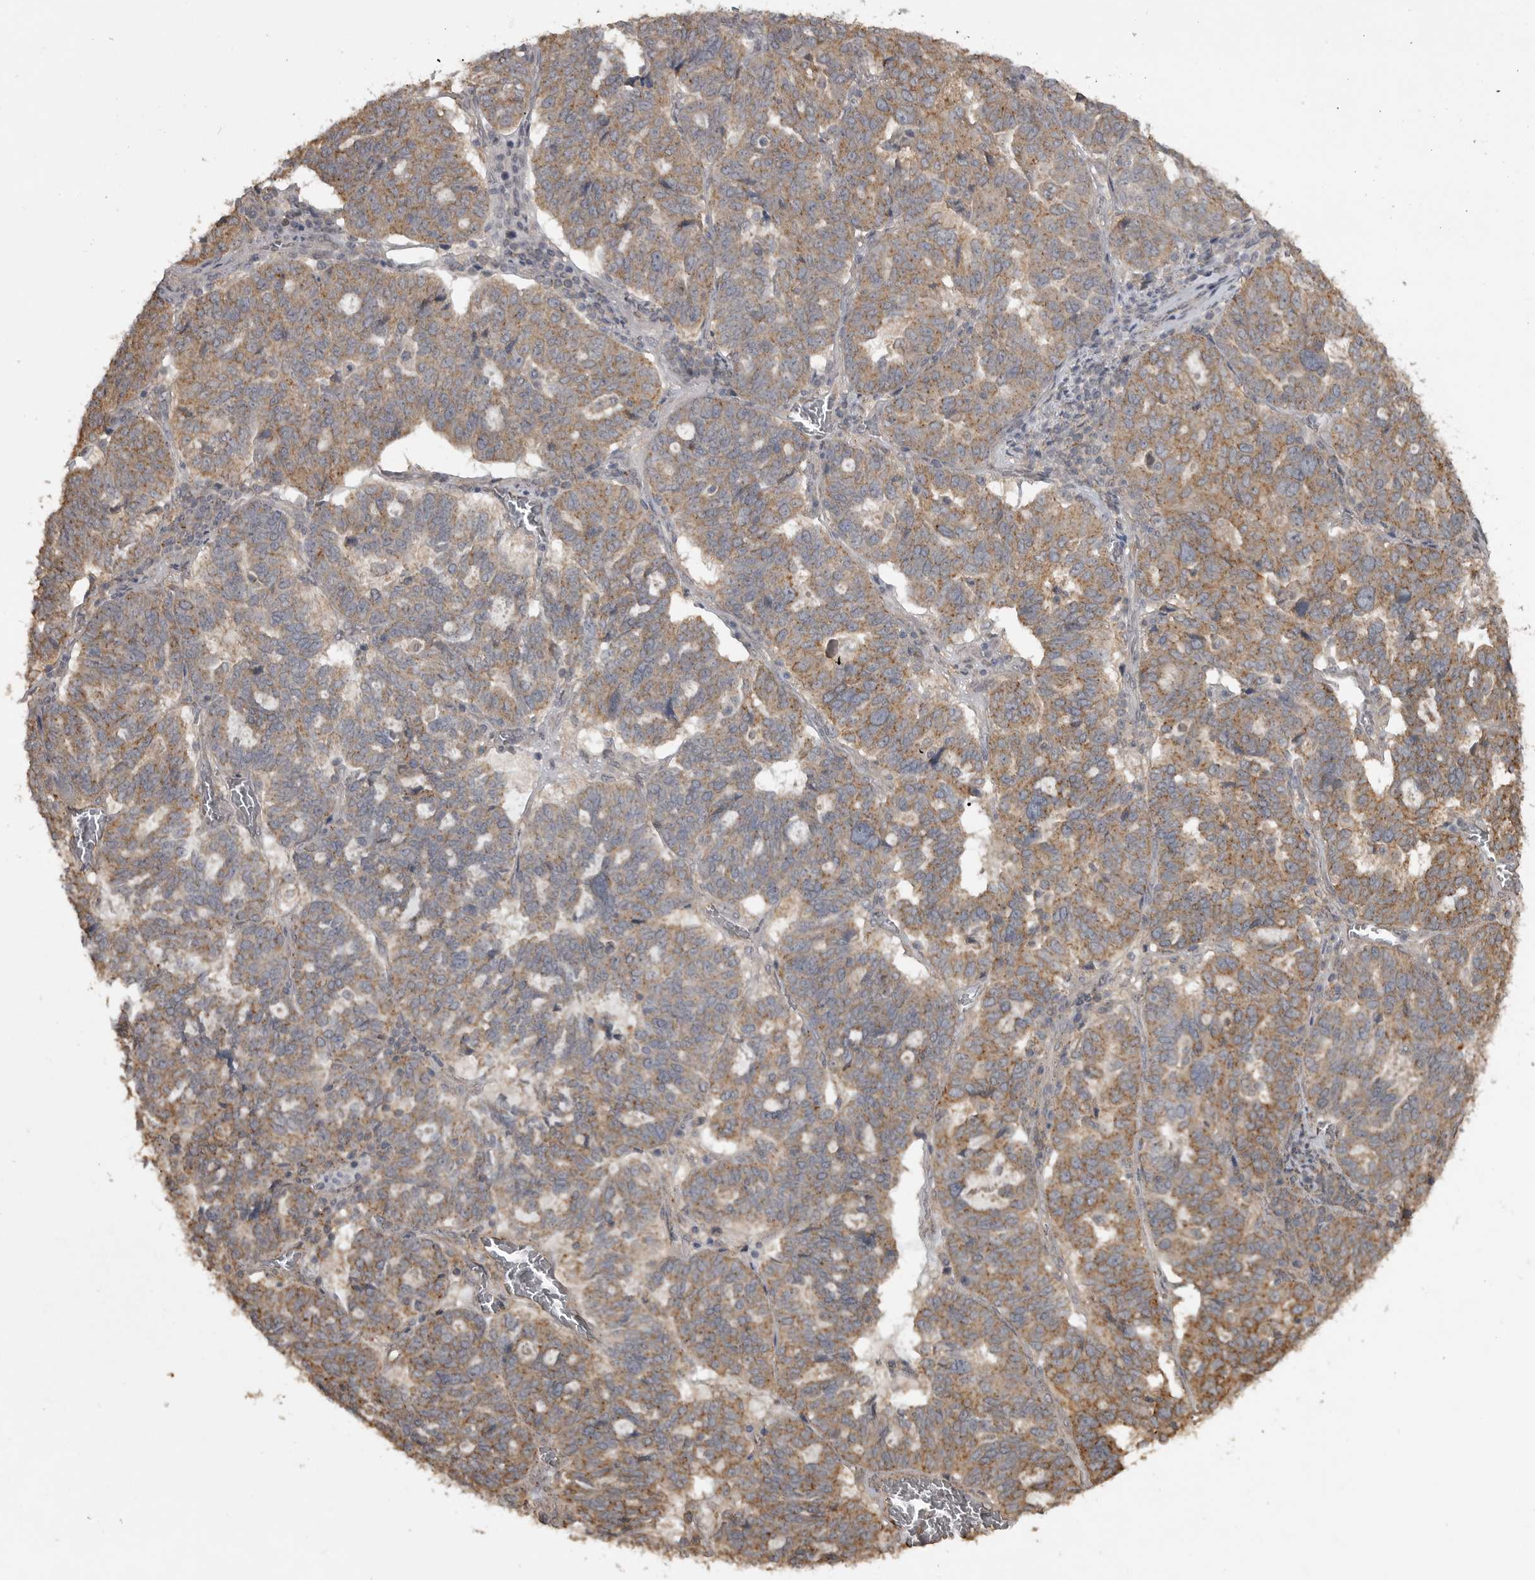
{"staining": {"intensity": "moderate", "quantity": ">75%", "location": "cytoplasmic/membranous"}, "tissue": "ovarian cancer", "cell_type": "Tumor cells", "image_type": "cancer", "snomed": [{"axis": "morphology", "description": "Cystadenocarcinoma, serous, NOS"}, {"axis": "topography", "description": "Ovary"}], "caption": "Ovarian serous cystadenocarcinoma tissue demonstrates moderate cytoplasmic/membranous expression in about >75% of tumor cells", "gene": "LLGL1", "patient": {"sex": "female", "age": 59}}